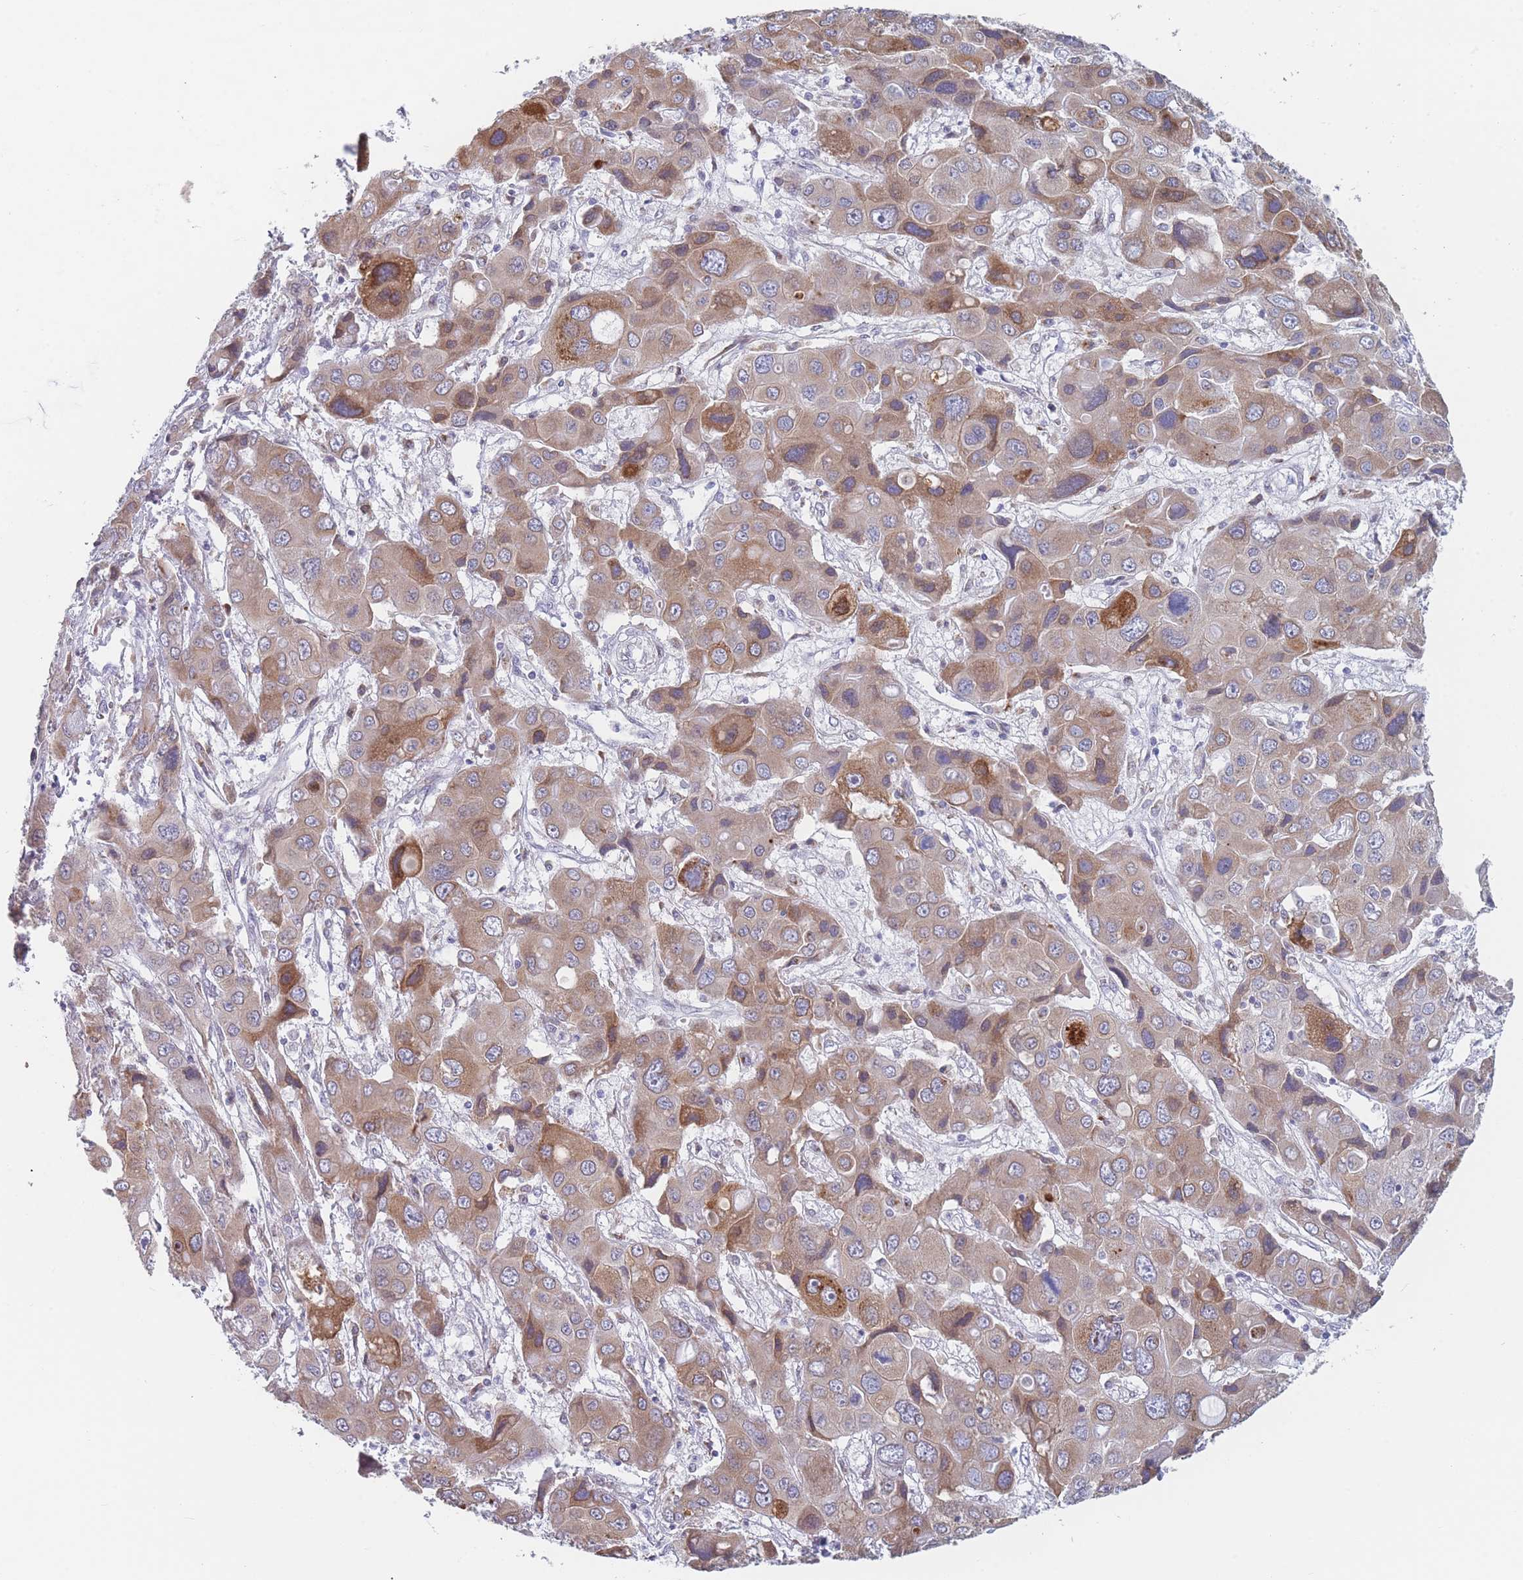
{"staining": {"intensity": "moderate", "quantity": "25%-75%", "location": "cytoplasmic/membranous"}, "tissue": "liver cancer", "cell_type": "Tumor cells", "image_type": "cancer", "snomed": [{"axis": "morphology", "description": "Cholangiocarcinoma"}, {"axis": "topography", "description": "Liver"}], "caption": "The image exhibits immunohistochemical staining of liver cancer (cholangiocarcinoma). There is moderate cytoplasmic/membranous expression is appreciated in about 25%-75% of tumor cells.", "gene": "TMED10", "patient": {"sex": "male", "age": 67}}